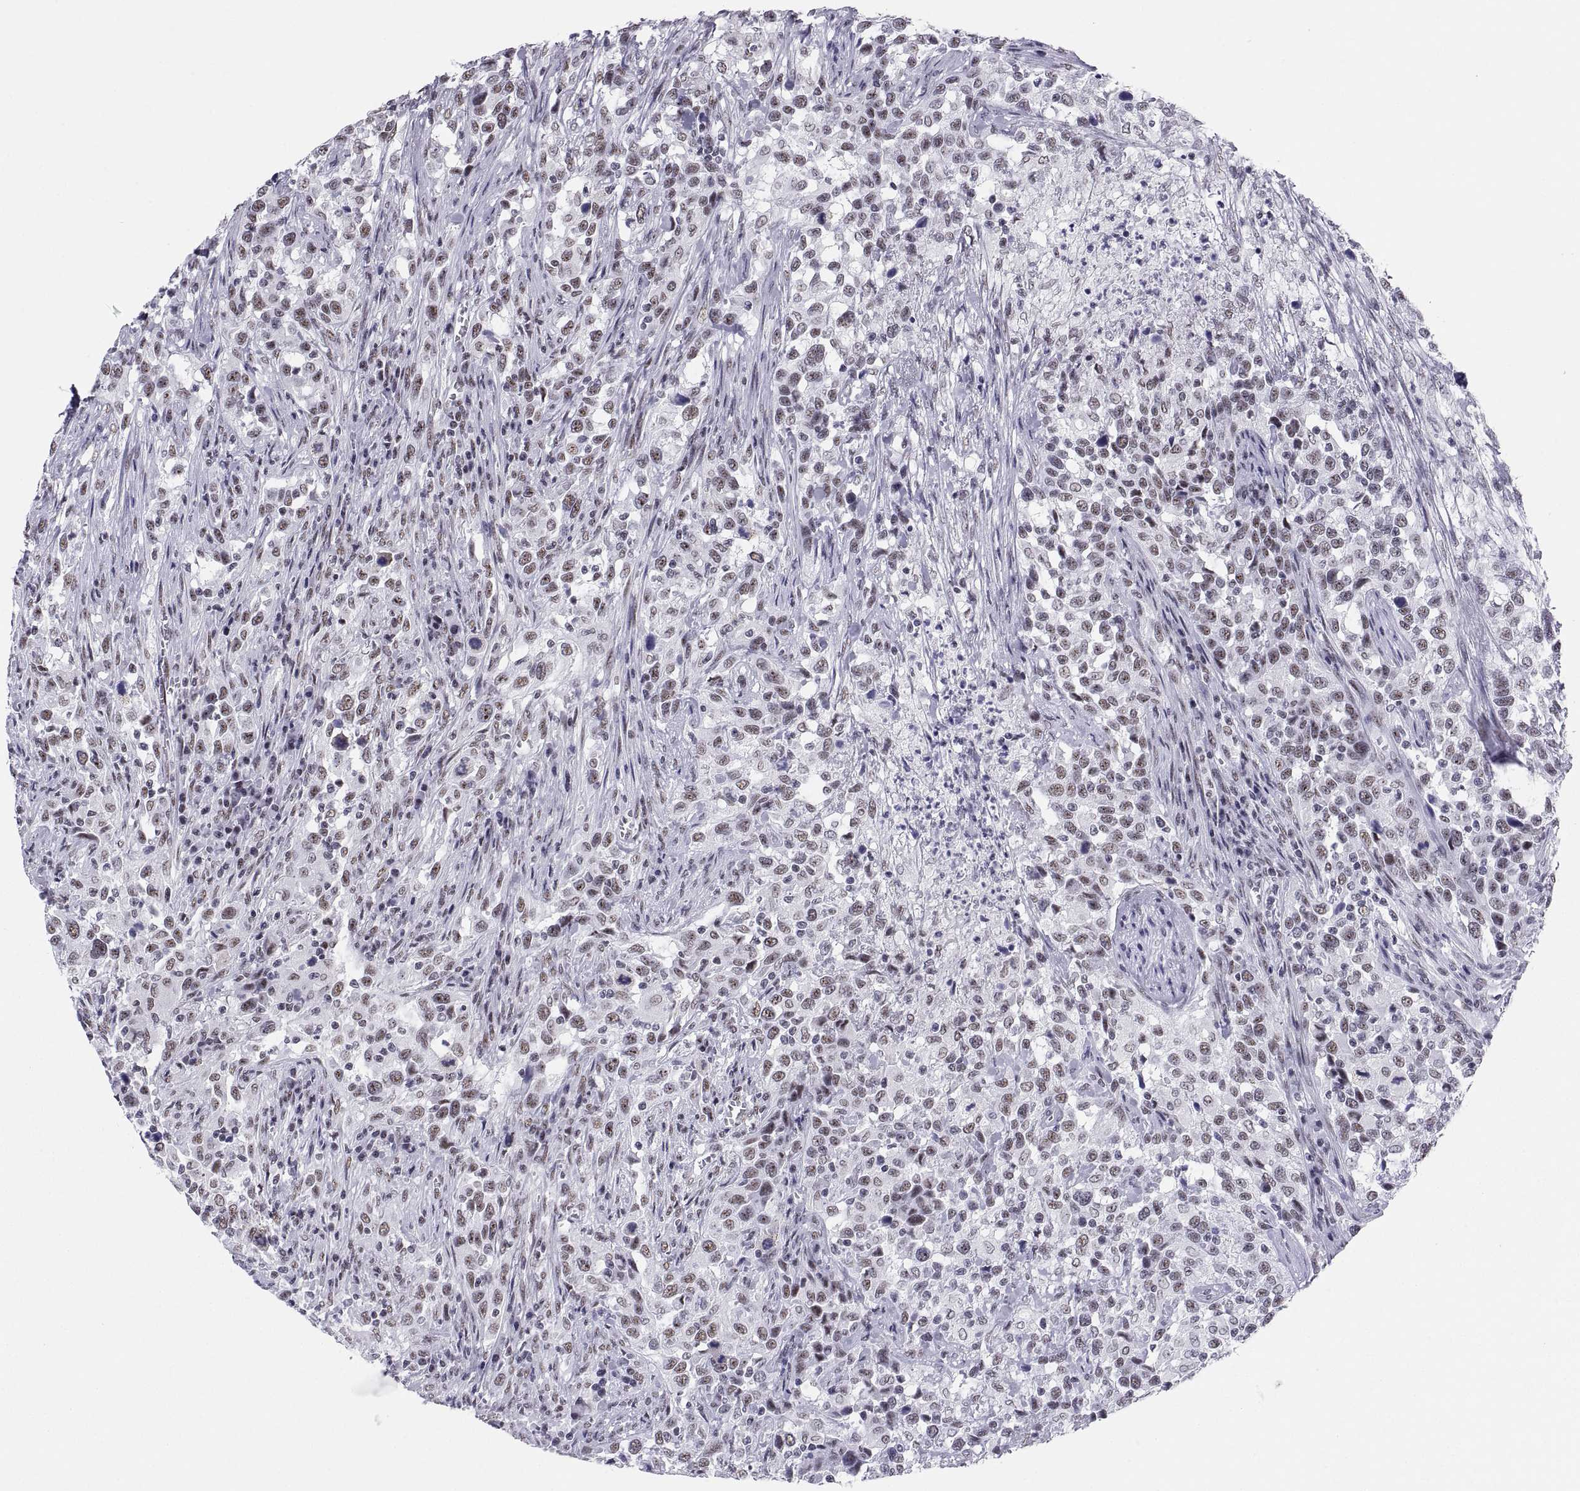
{"staining": {"intensity": "moderate", "quantity": ">75%", "location": "nuclear"}, "tissue": "urothelial cancer", "cell_type": "Tumor cells", "image_type": "cancer", "snomed": [{"axis": "morphology", "description": "Urothelial carcinoma, NOS"}, {"axis": "morphology", "description": "Urothelial carcinoma, High grade"}, {"axis": "topography", "description": "Urinary bladder"}], "caption": "Immunohistochemistry staining of high-grade urothelial carcinoma, which exhibits medium levels of moderate nuclear positivity in about >75% of tumor cells indicating moderate nuclear protein staining. The staining was performed using DAB (3,3'-diaminobenzidine) (brown) for protein detection and nuclei were counterstained in hematoxylin (blue).", "gene": "NEUROD6", "patient": {"sex": "female", "age": 64}}